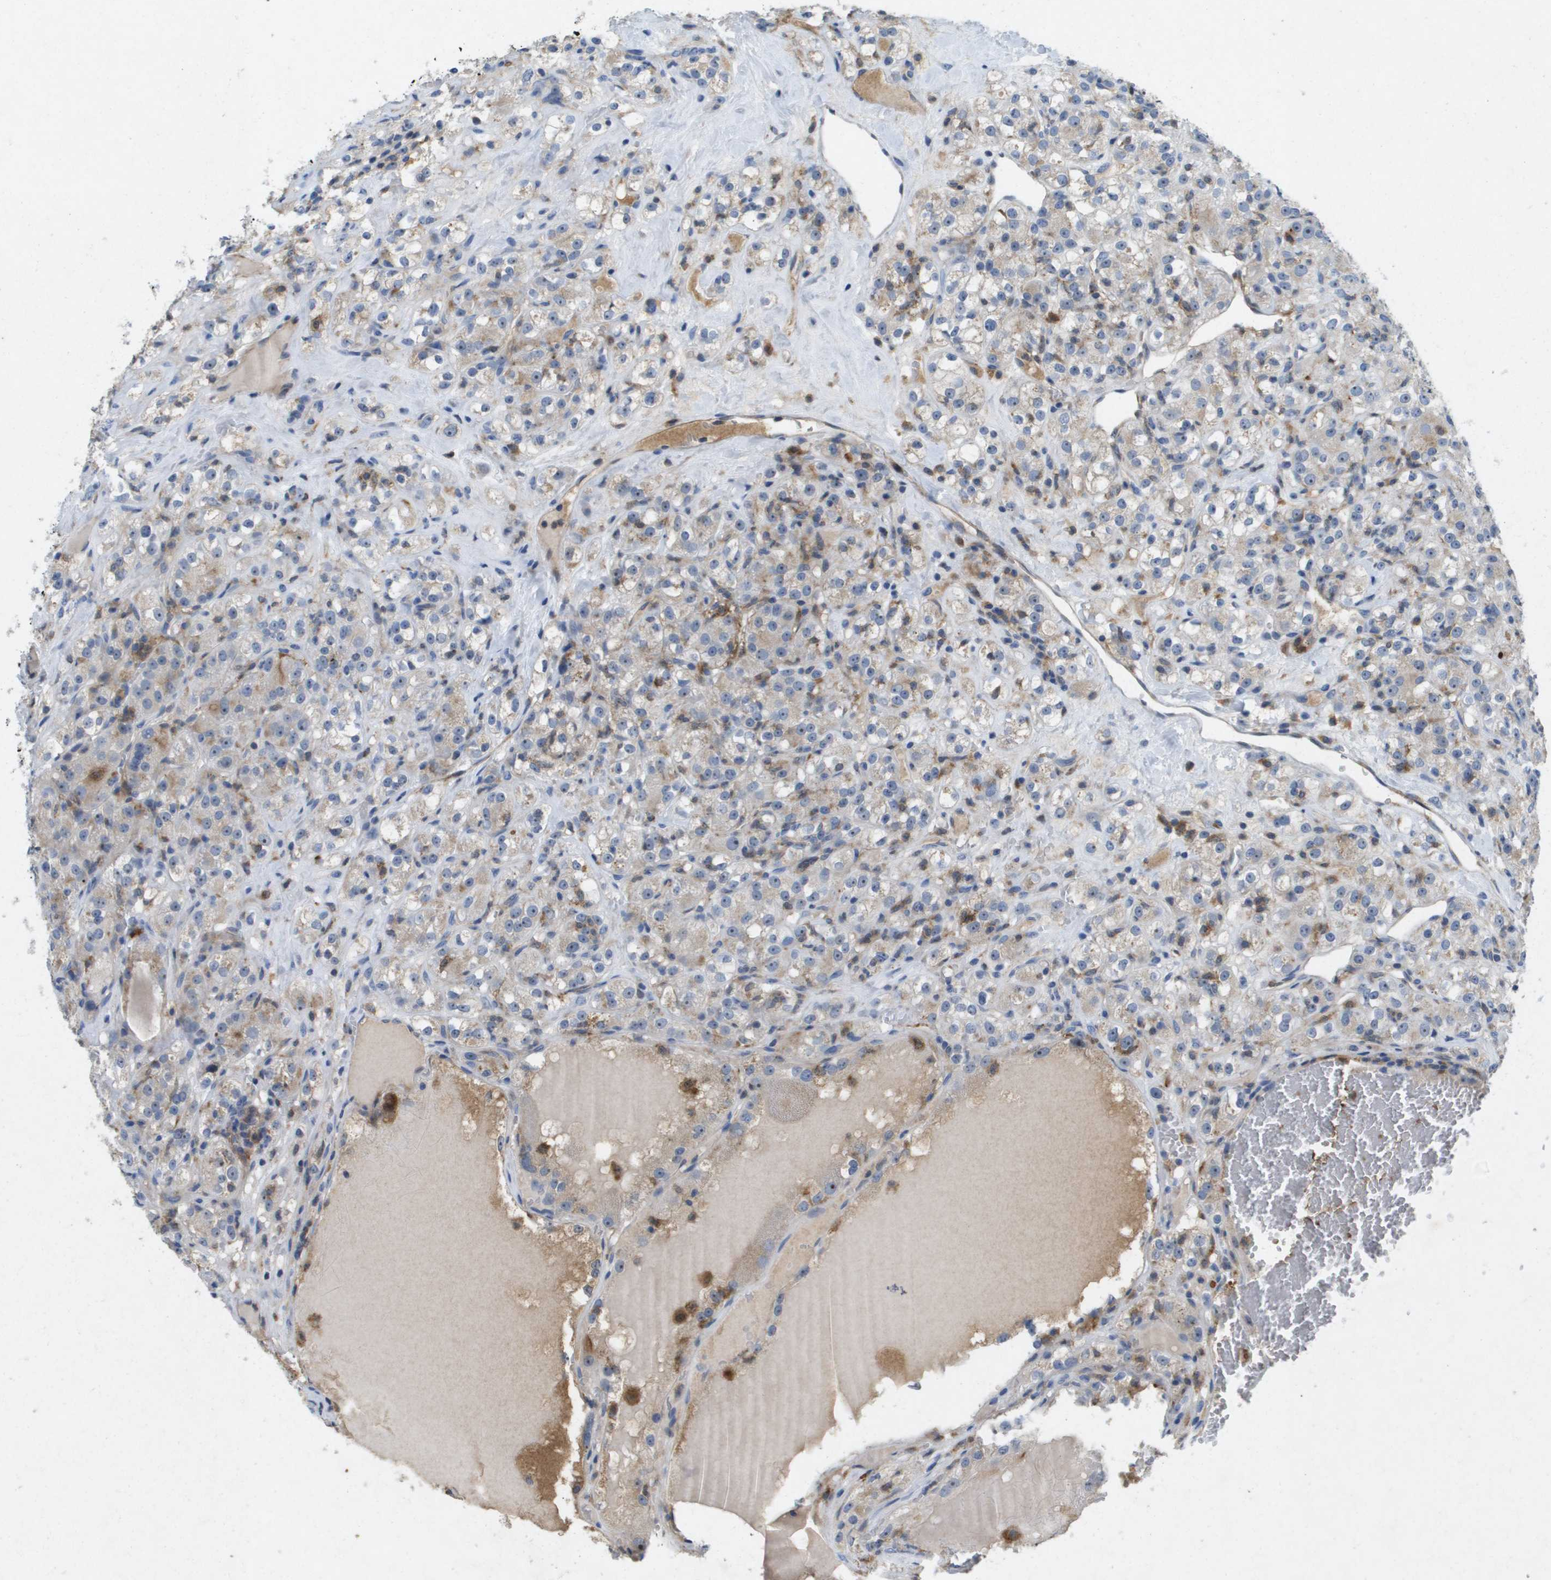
{"staining": {"intensity": "weak", "quantity": "25%-75%", "location": "cytoplasmic/membranous"}, "tissue": "renal cancer", "cell_type": "Tumor cells", "image_type": "cancer", "snomed": [{"axis": "morphology", "description": "Normal tissue, NOS"}, {"axis": "morphology", "description": "Adenocarcinoma, NOS"}, {"axis": "topography", "description": "Kidney"}], "caption": "A micrograph showing weak cytoplasmic/membranous expression in approximately 25%-75% of tumor cells in renal adenocarcinoma, as visualized by brown immunohistochemical staining.", "gene": "LIPG", "patient": {"sex": "male", "age": 61}}